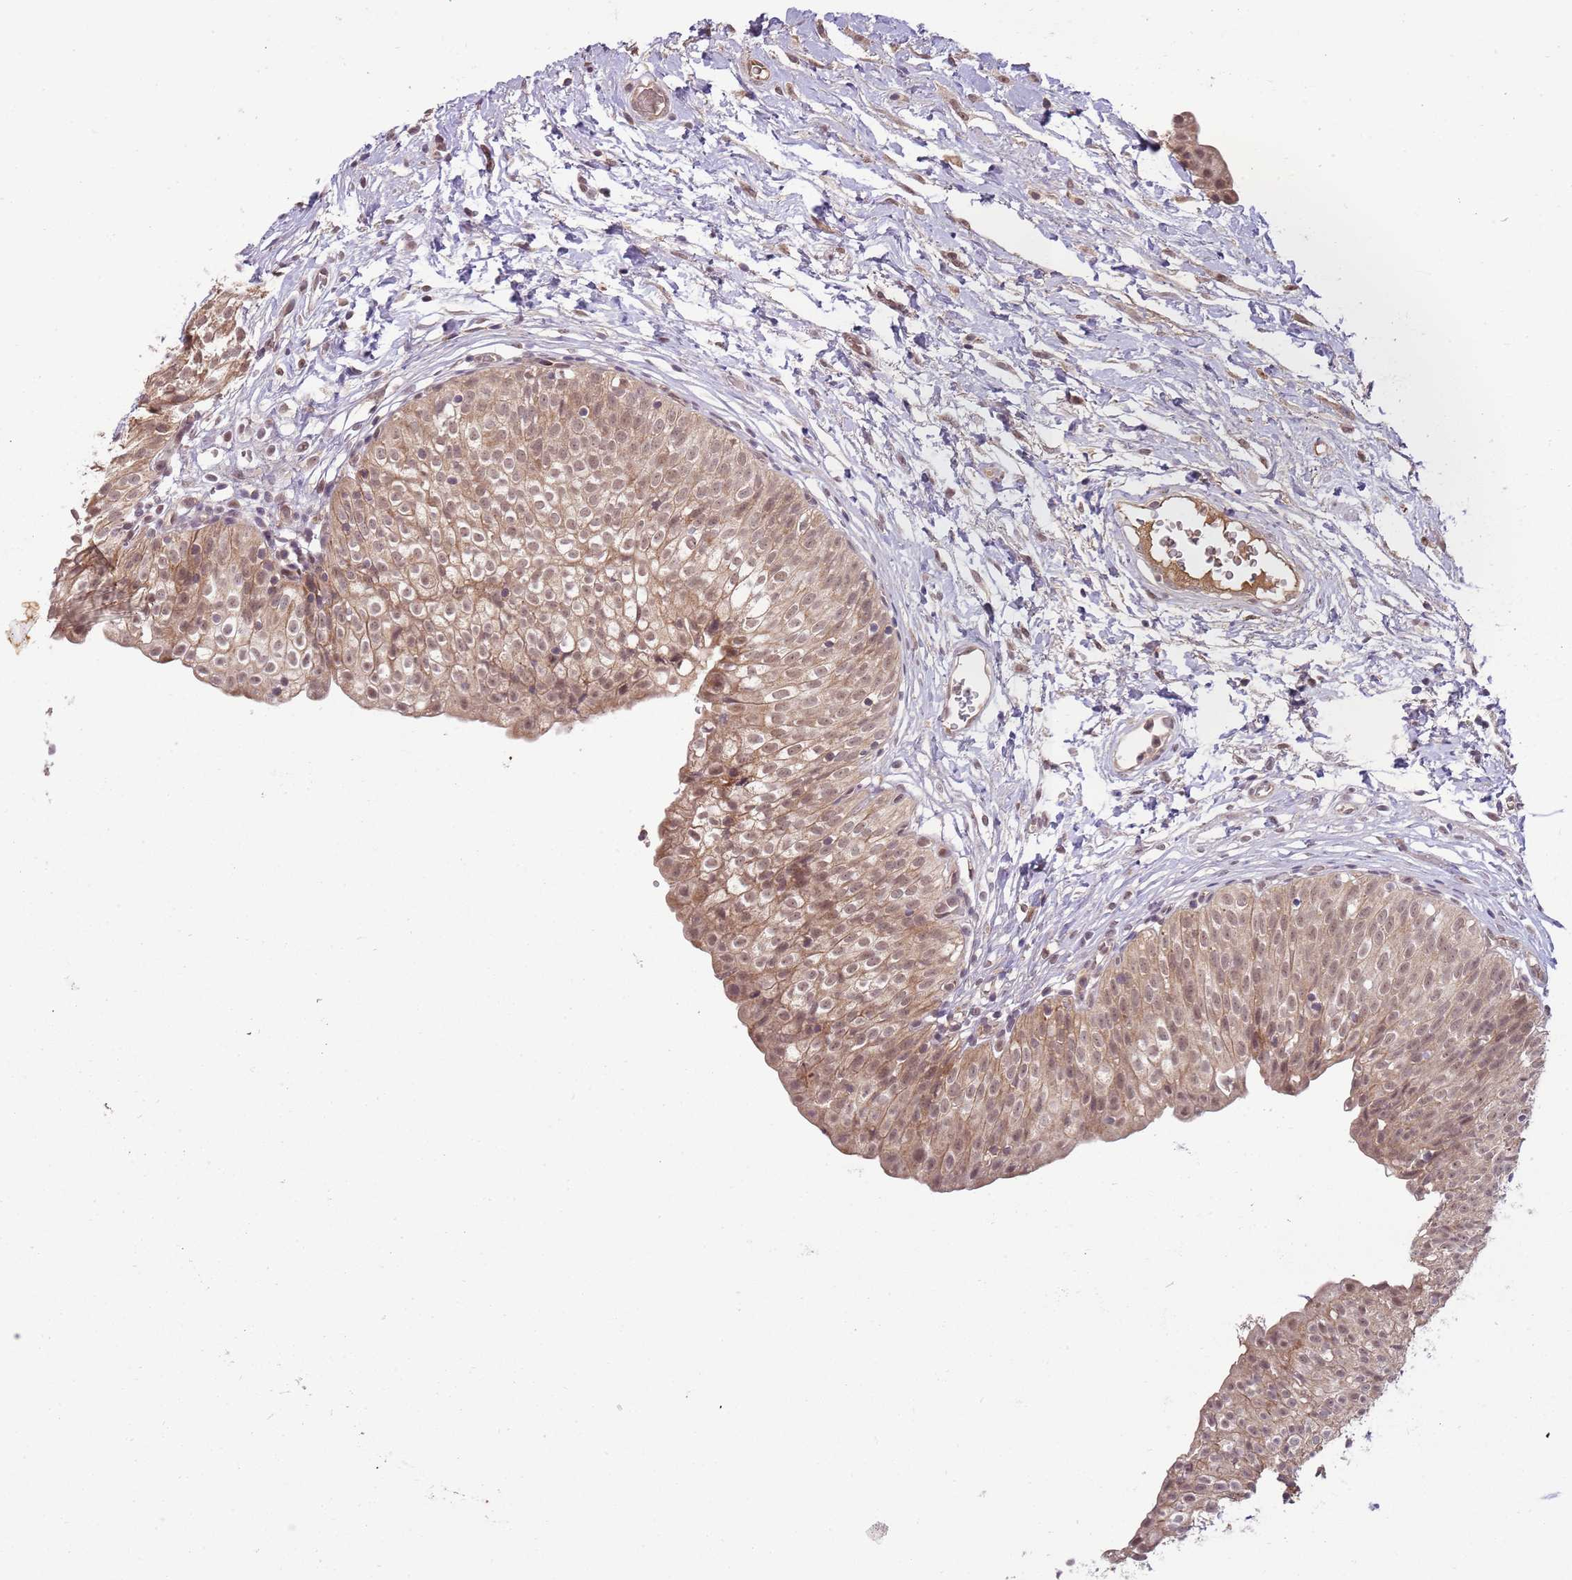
{"staining": {"intensity": "moderate", "quantity": ">75%", "location": "cytoplasmic/membranous,nuclear"}, "tissue": "urinary bladder", "cell_type": "Urothelial cells", "image_type": "normal", "snomed": [{"axis": "morphology", "description": "Normal tissue, NOS"}, {"axis": "topography", "description": "Urinary bladder"}], "caption": "Moderate cytoplasmic/membranous,nuclear staining for a protein is identified in approximately >75% of urothelial cells of unremarkable urinary bladder using IHC.", "gene": "NBPF4", "patient": {"sex": "male", "age": 55}}